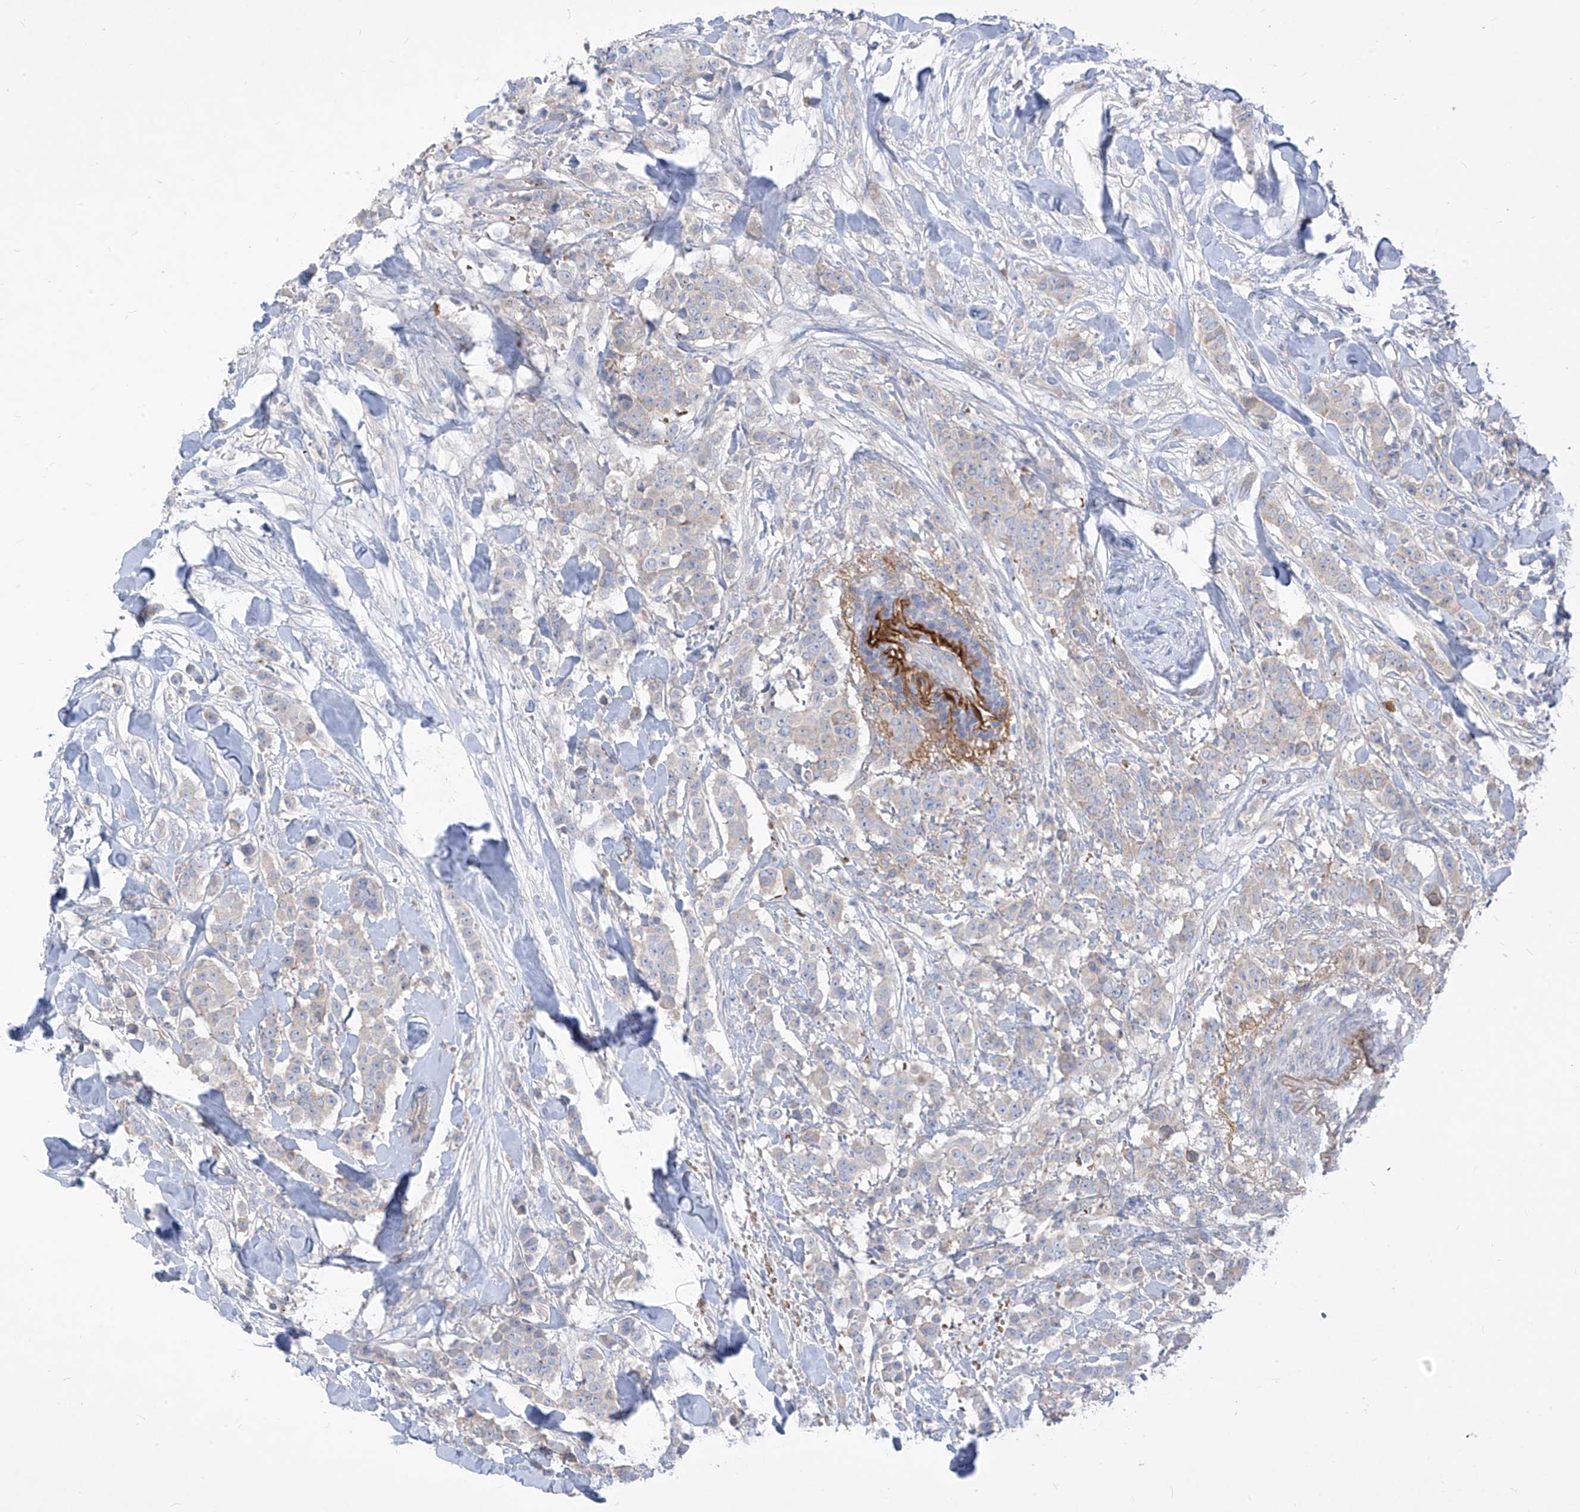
{"staining": {"intensity": "weak", "quantity": "<25%", "location": "cytoplasmic/membranous"}, "tissue": "breast cancer", "cell_type": "Tumor cells", "image_type": "cancer", "snomed": [{"axis": "morphology", "description": "Duct carcinoma"}, {"axis": "topography", "description": "Breast"}], "caption": "Immunohistochemical staining of breast cancer (infiltrating ductal carcinoma) demonstrates no significant expression in tumor cells.", "gene": "DGKQ", "patient": {"sex": "female", "age": 40}}